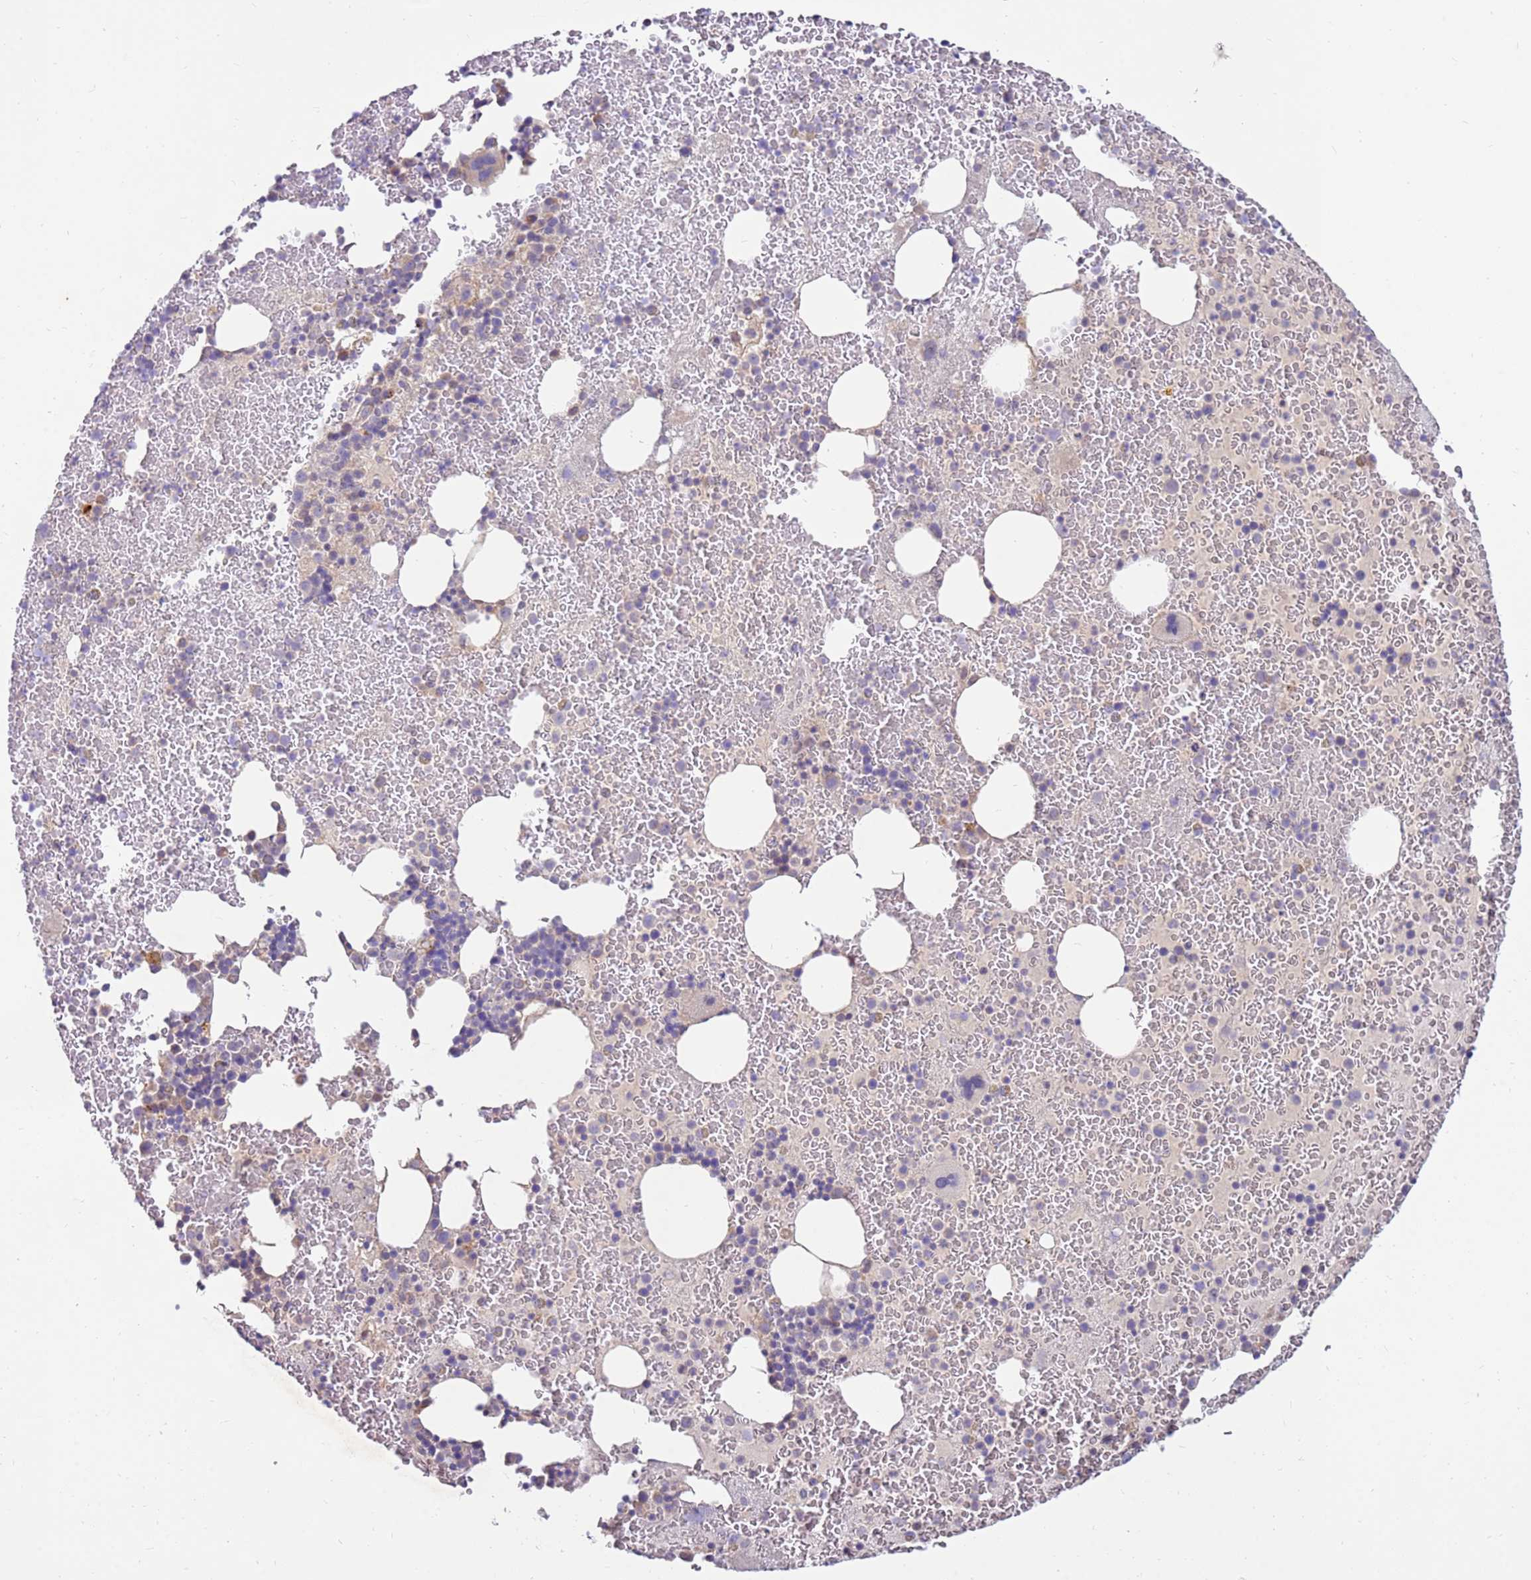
{"staining": {"intensity": "negative", "quantity": "none", "location": "none"}, "tissue": "bone marrow", "cell_type": "Hematopoietic cells", "image_type": "normal", "snomed": [{"axis": "morphology", "description": "Normal tissue, NOS"}, {"axis": "topography", "description": "Bone marrow"}], "caption": "This is an immunohistochemistry (IHC) histopathology image of normal human bone marrow. There is no positivity in hematopoietic cells.", "gene": "SLC44A4", "patient": {"sex": "male", "age": 26}}